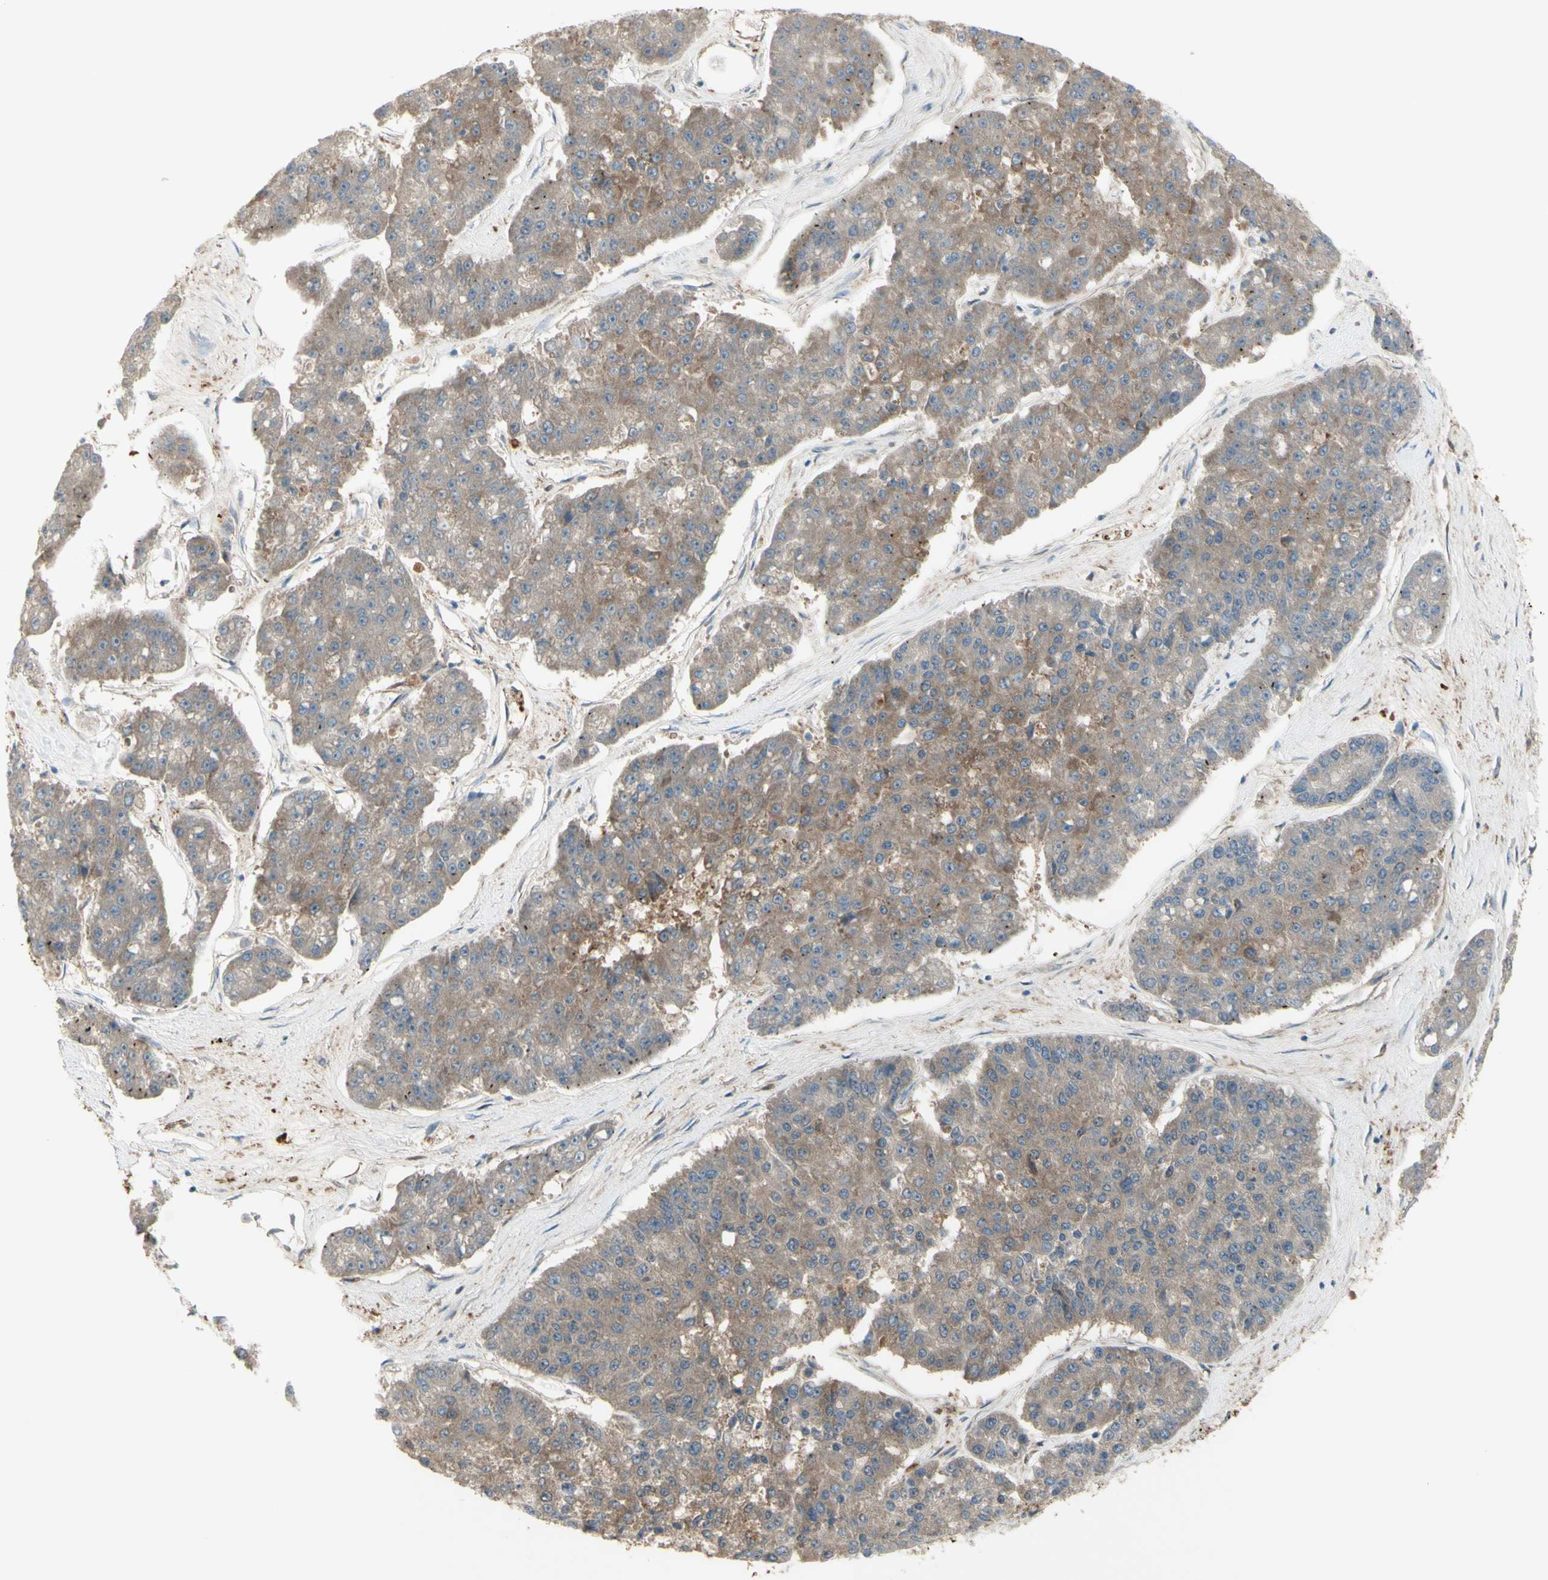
{"staining": {"intensity": "weak", "quantity": "25%-75%", "location": "cytoplasmic/membranous"}, "tissue": "pancreatic cancer", "cell_type": "Tumor cells", "image_type": "cancer", "snomed": [{"axis": "morphology", "description": "Adenocarcinoma, NOS"}, {"axis": "topography", "description": "Pancreas"}], "caption": "The micrograph reveals staining of pancreatic cancer (adenocarcinoma), revealing weak cytoplasmic/membranous protein expression (brown color) within tumor cells. (DAB IHC, brown staining for protein, blue staining for nuclei).", "gene": "IGSF9B", "patient": {"sex": "male", "age": 50}}